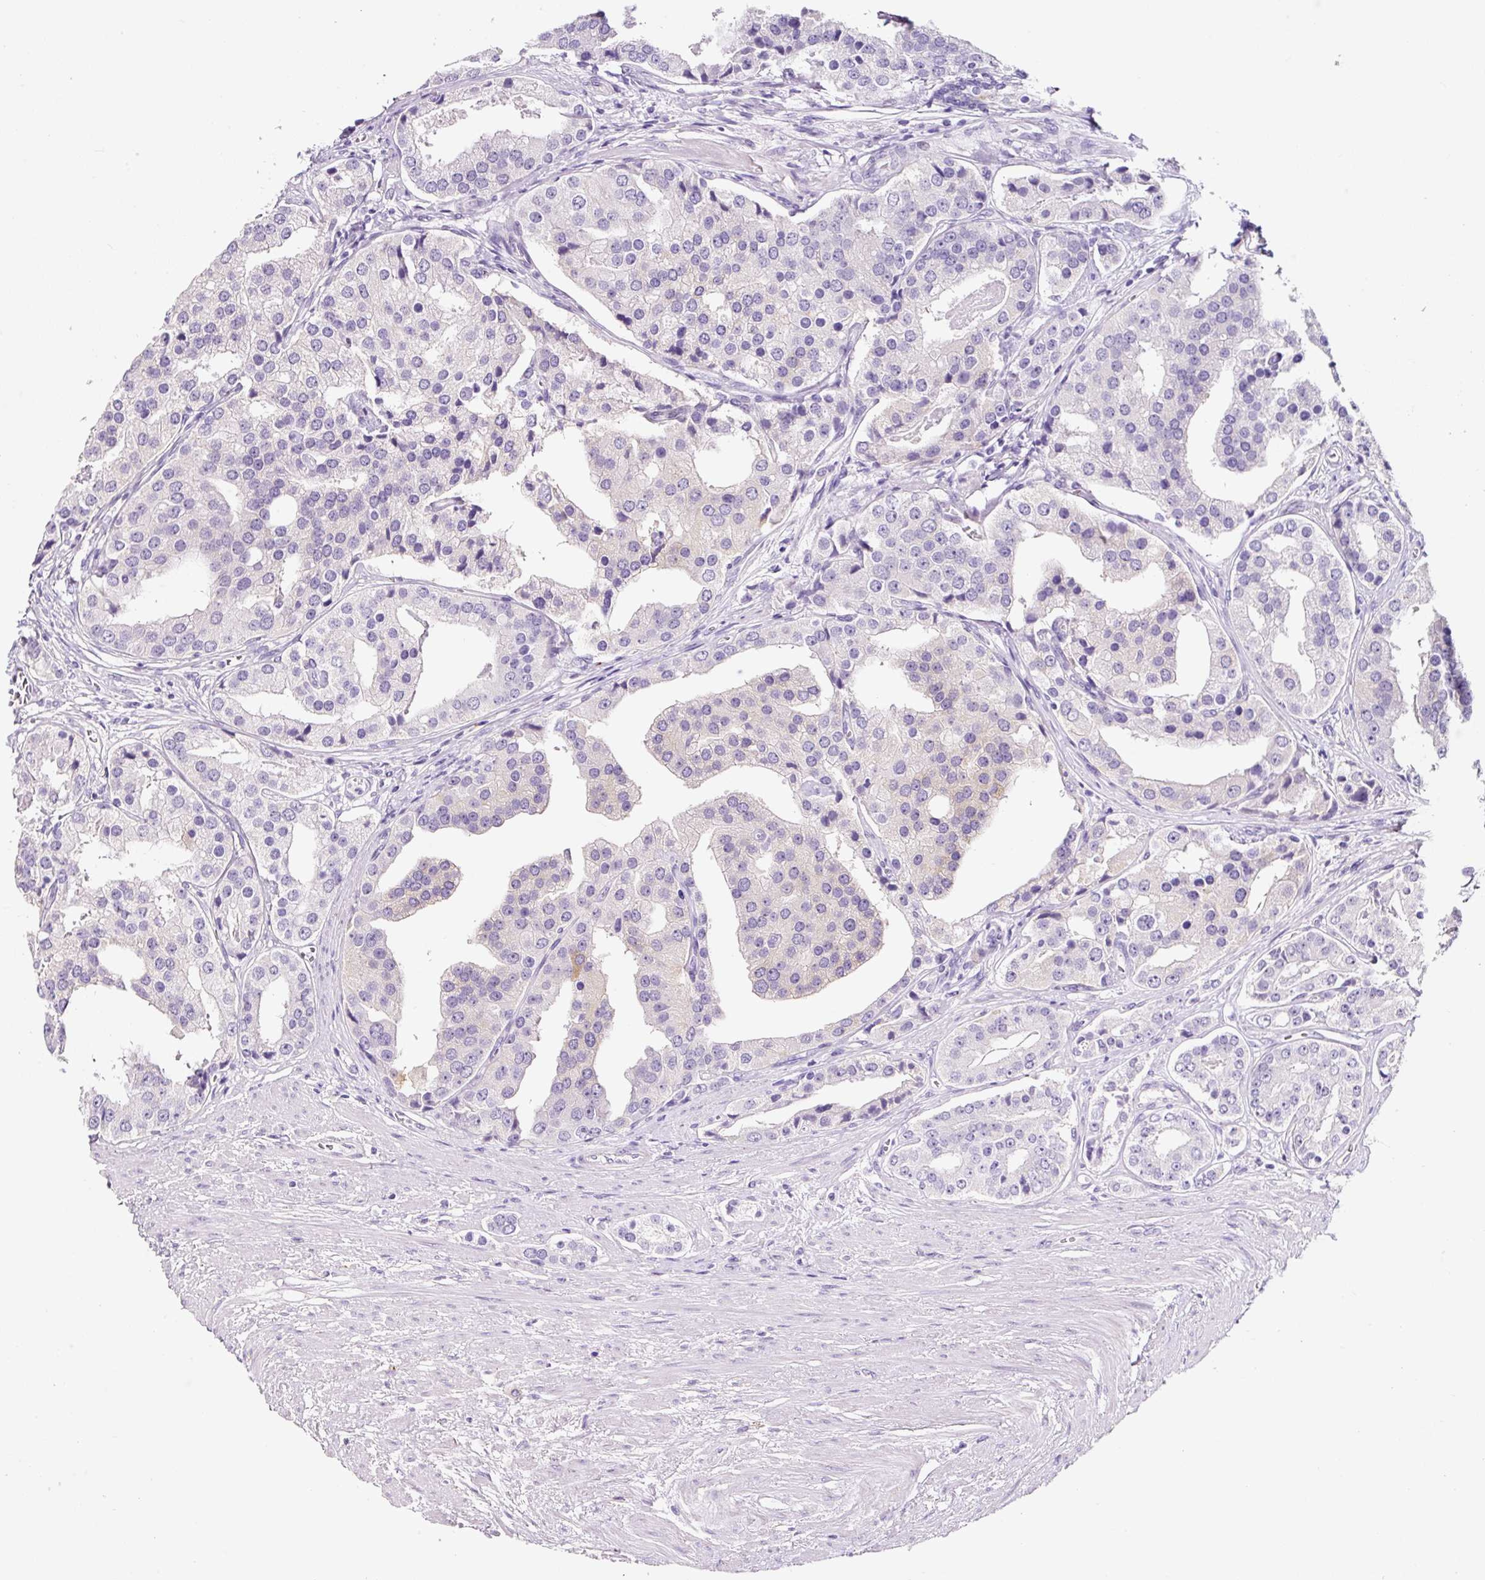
{"staining": {"intensity": "weak", "quantity": "<25%", "location": "cytoplasmic/membranous"}, "tissue": "prostate cancer", "cell_type": "Tumor cells", "image_type": "cancer", "snomed": [{"axis": "morphology", "description": "Adenocarcinoma, High grade"}, {"axis": "topography", "description": "Prostate"}], "caption": "This is an IHC histopathology image of human prostate cancer (adenocarcinoma (high-grade)). There is no positivity in tumor cells.", "gene": "SYP", "patient": {"sex": "male", "age": 71}}